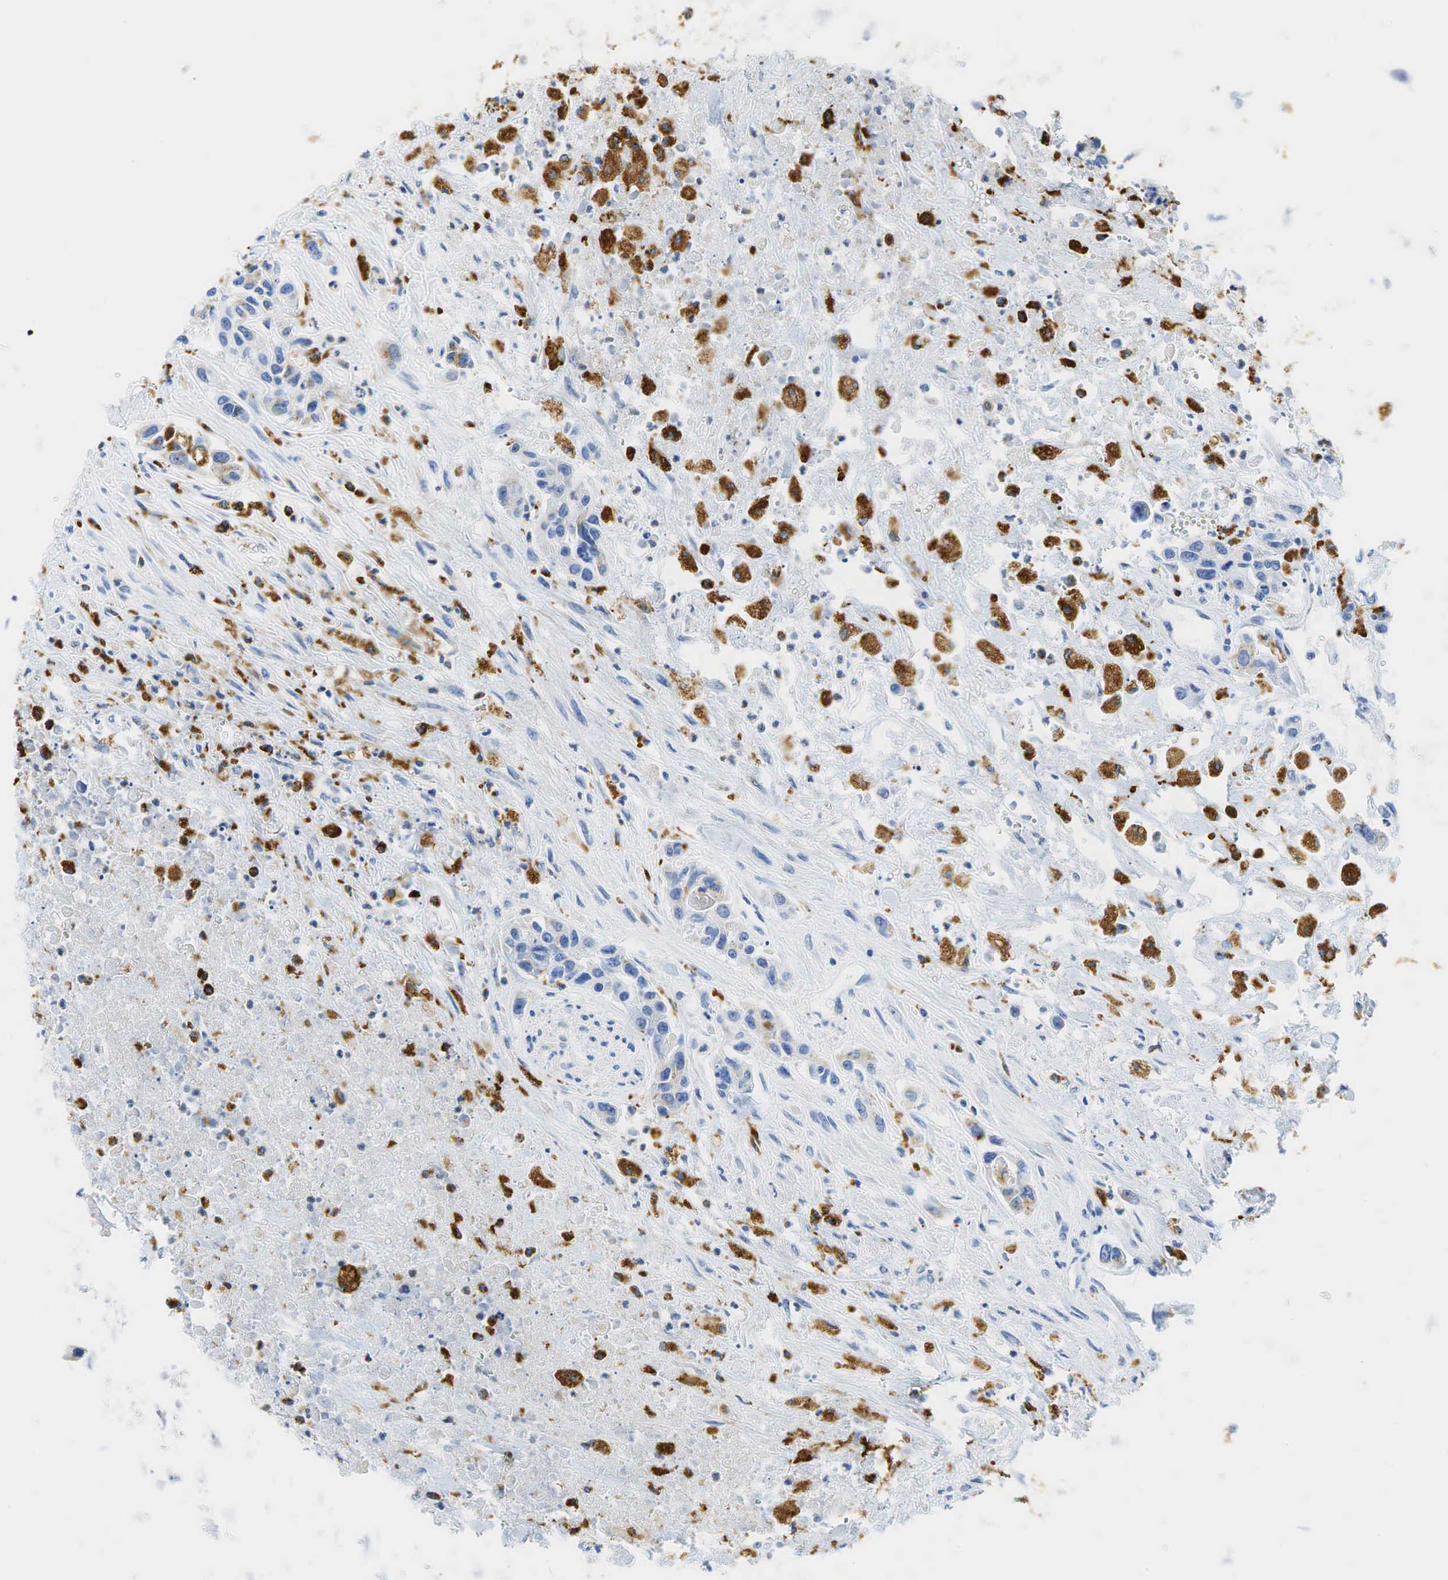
{"staining": {"intensity": "negative", "quantity": "none", "location": "none"}, "tissue": "urothelial cancer", "cell_type": "Tumor cells", "image_type": "cancer", "snomed": [{"axis": "morphology", "description": "Urothelial carcinoma, High grade"}, {"axis": "topography", "description": "Urinary bladder"}], "caption": "IHC of urothelial cancer exhibits no expression in tumor cells. Nuclei are stained in blue.", "gene": "CD68", "patient": {"sex": "male", "age": 86}}